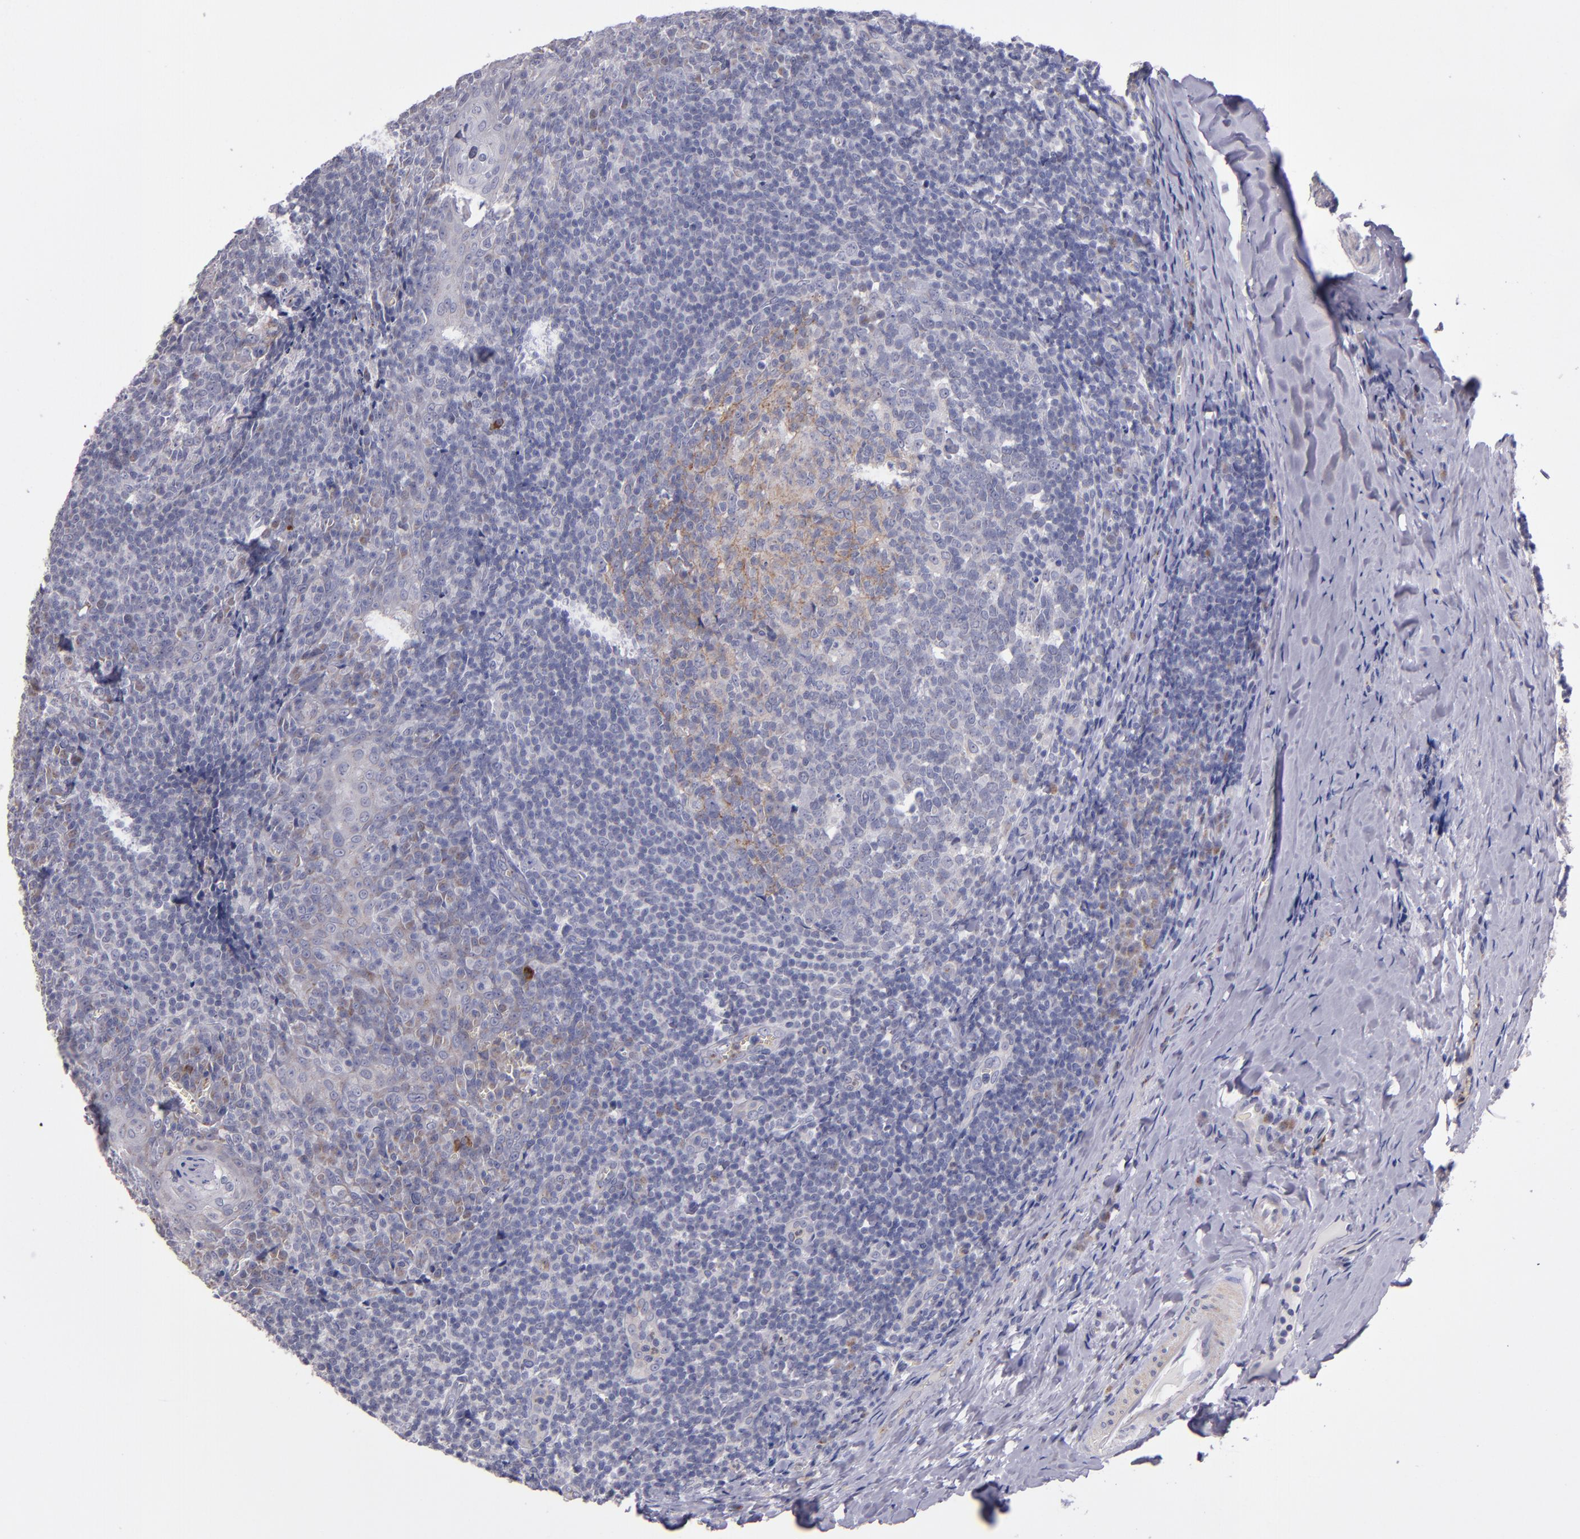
{"staining": {"intensity": "weak", "quantity": "<25%", "location": "cytoplasmic/membranous"}, "tissue": "tonsil", "cell_type": "Germinal center cells", "image_type": "normal", "snomed": [{"axis": "morphology", "description": "Normal tissue, NOS"}, {"axis": "topography", "description": "Tonsil"}], "caption": "Immunohistochemistry micrograph of unremarkable tonsil: tonsil stained with DAB (3,3'-diaminobenzidine) demonstrates no significant protein positivity in germinal center cells. Nuclei are stained in blue.", "gene": "RAB41", "patient": {"sex": "male", "age": 31}}